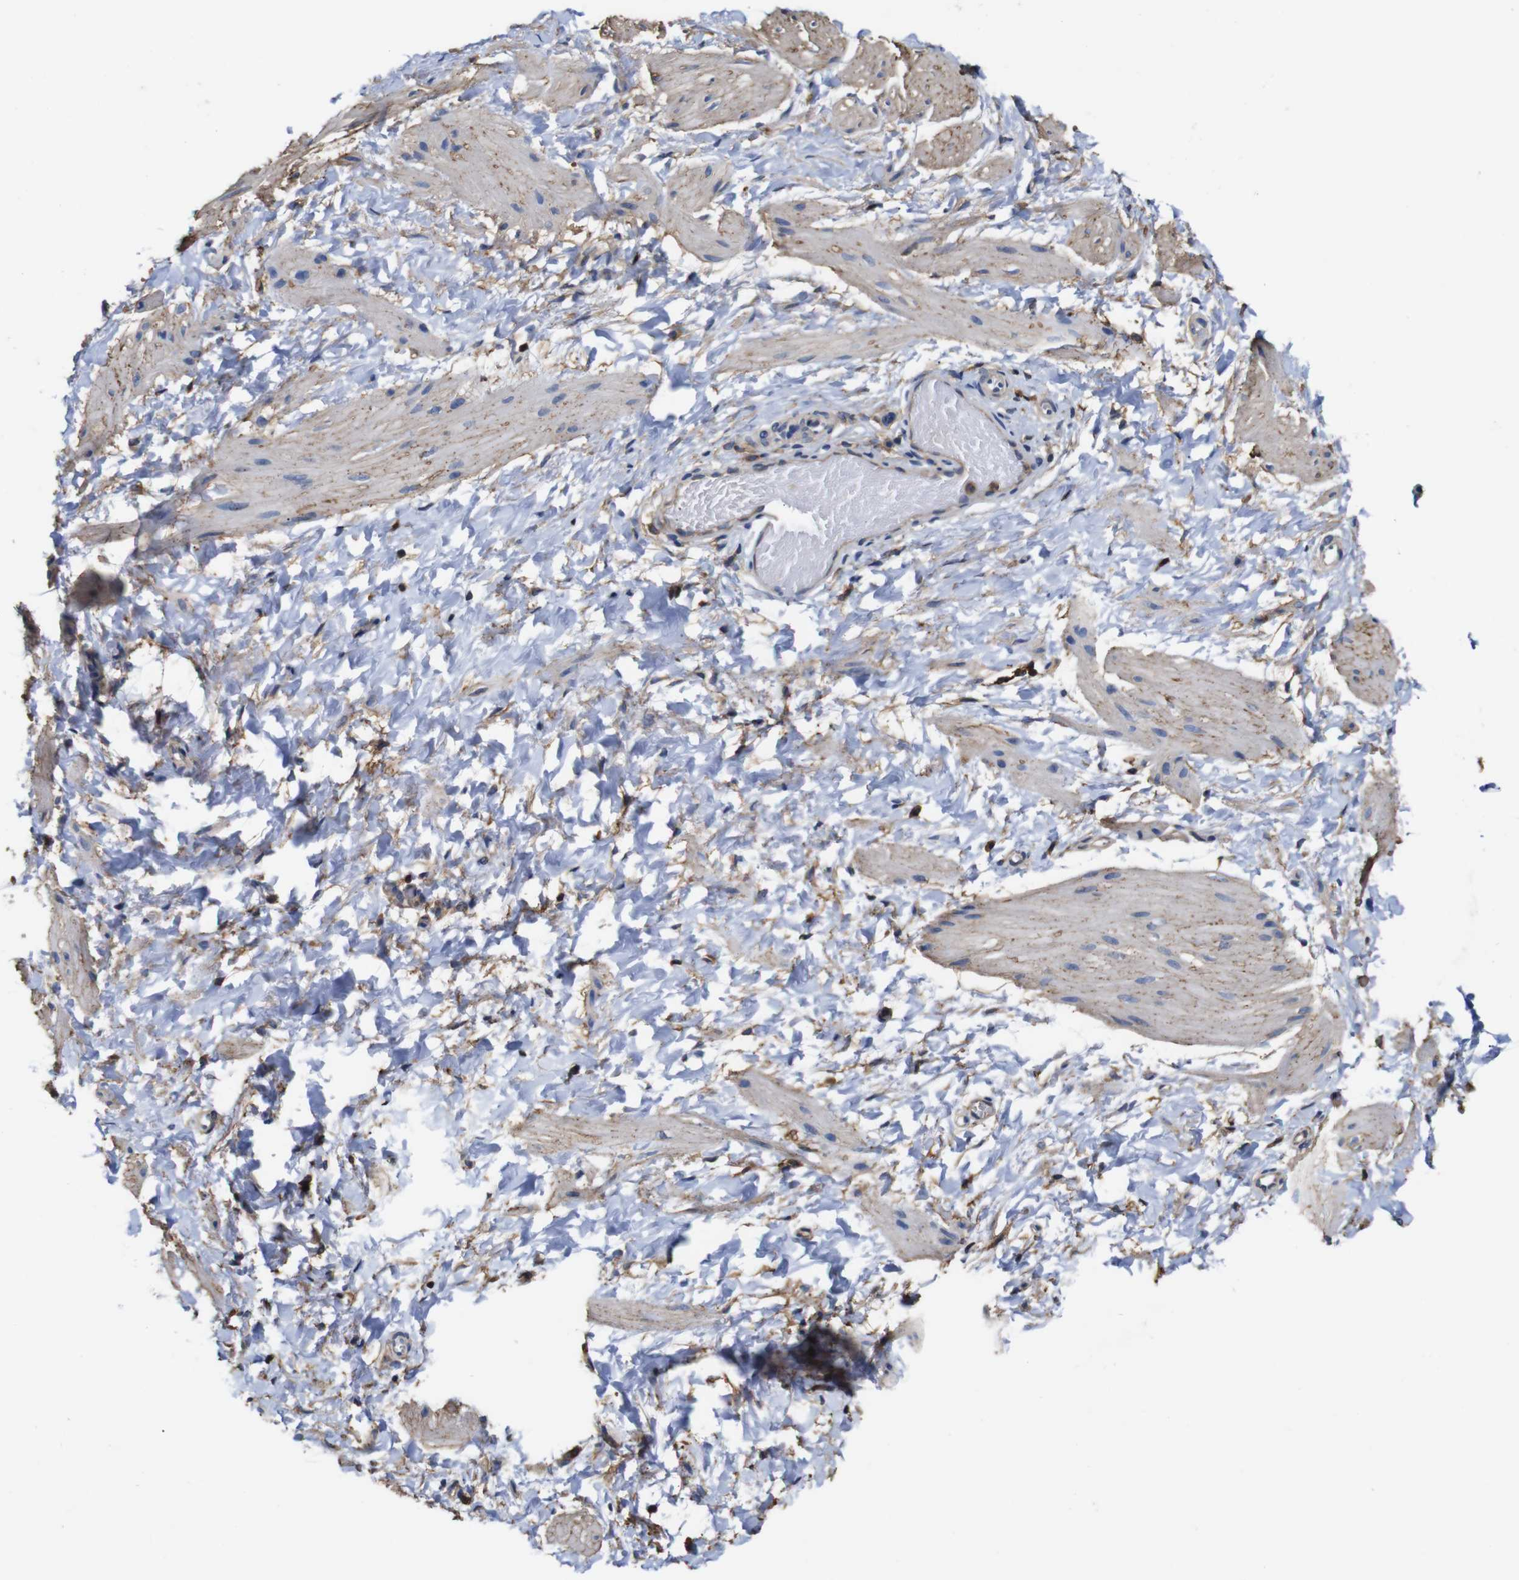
{"staining": {"intensity": "negative", "quantity": "none", "location": "none"}, "tissue": "smooth muscle", "cell_type": "Smooth muscle cells", "image_type": "normal", "snomed": [{"axis": "morphology", "description": "Normal tissue, NOS"}, {"axis": "topography", "description": "Smooth muscle"}], "caption": "IHC of benign smooth muscle demonstrates no expression in smooth muscle cells.", "gene": "PI4KA", "patient": {"sex": "male", "age": 16}}